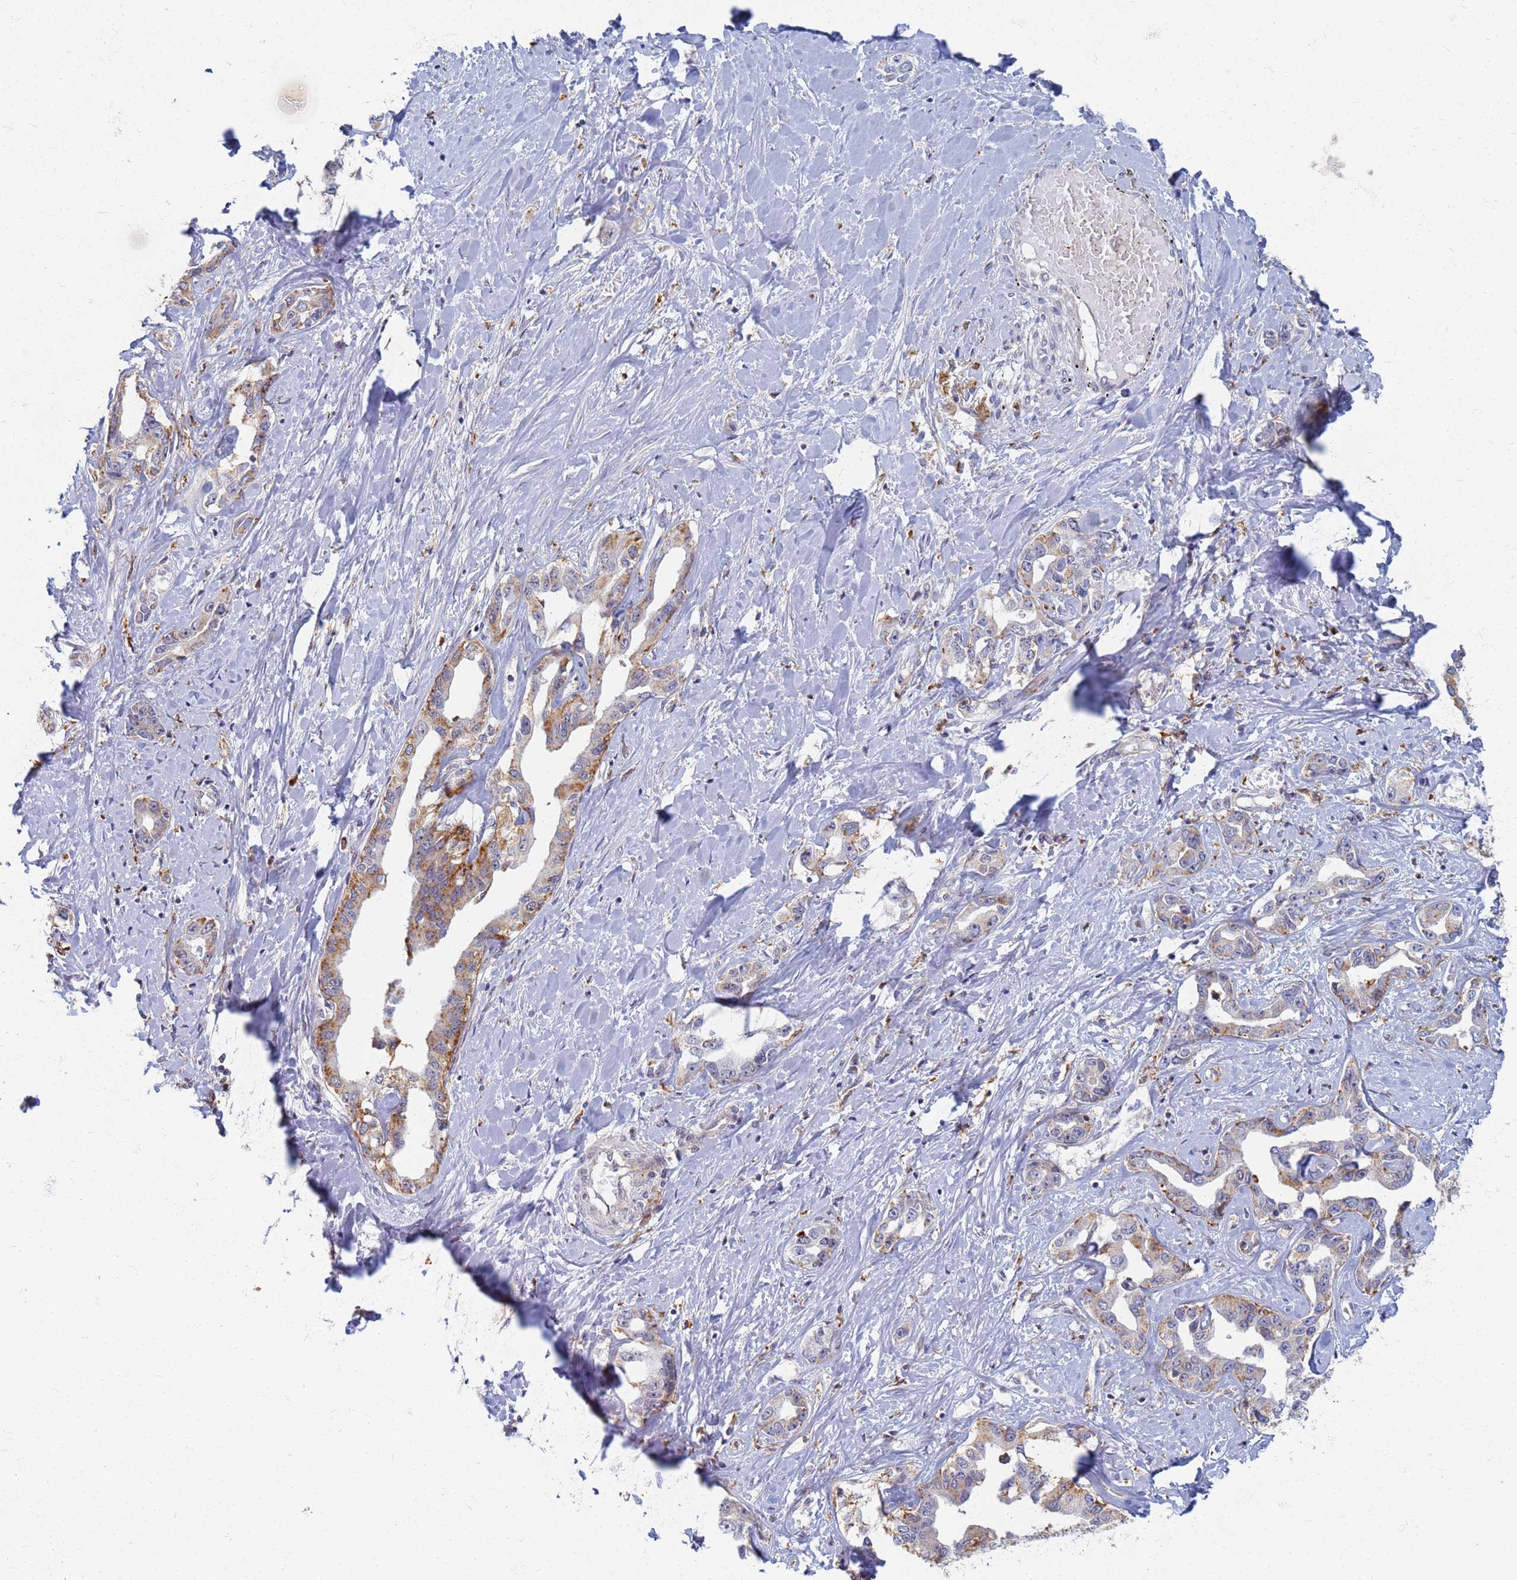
{"staining": {"intensity": "moderate", "quantity": "25%-75%", "location": "cytoplasmic/membranous"}, "tissue": "liver cancer", "cell_type": "Tumor cells", "image_type": "cancer", "snomed": [{"axis": "morphology", "description": "Cholangiocarcinoma"}, {"axis": "topography", "description": "Liver"}], "caption": "There is medium levels of moderate cytoplasmic/membranous staining in tumor cells of cholangiocarcinoma (liver), as demonstrated by immunohistochemical staining (brown color).", "gene": "ATP6V1E1", "patient": {"sex": "male", "age": 59}}